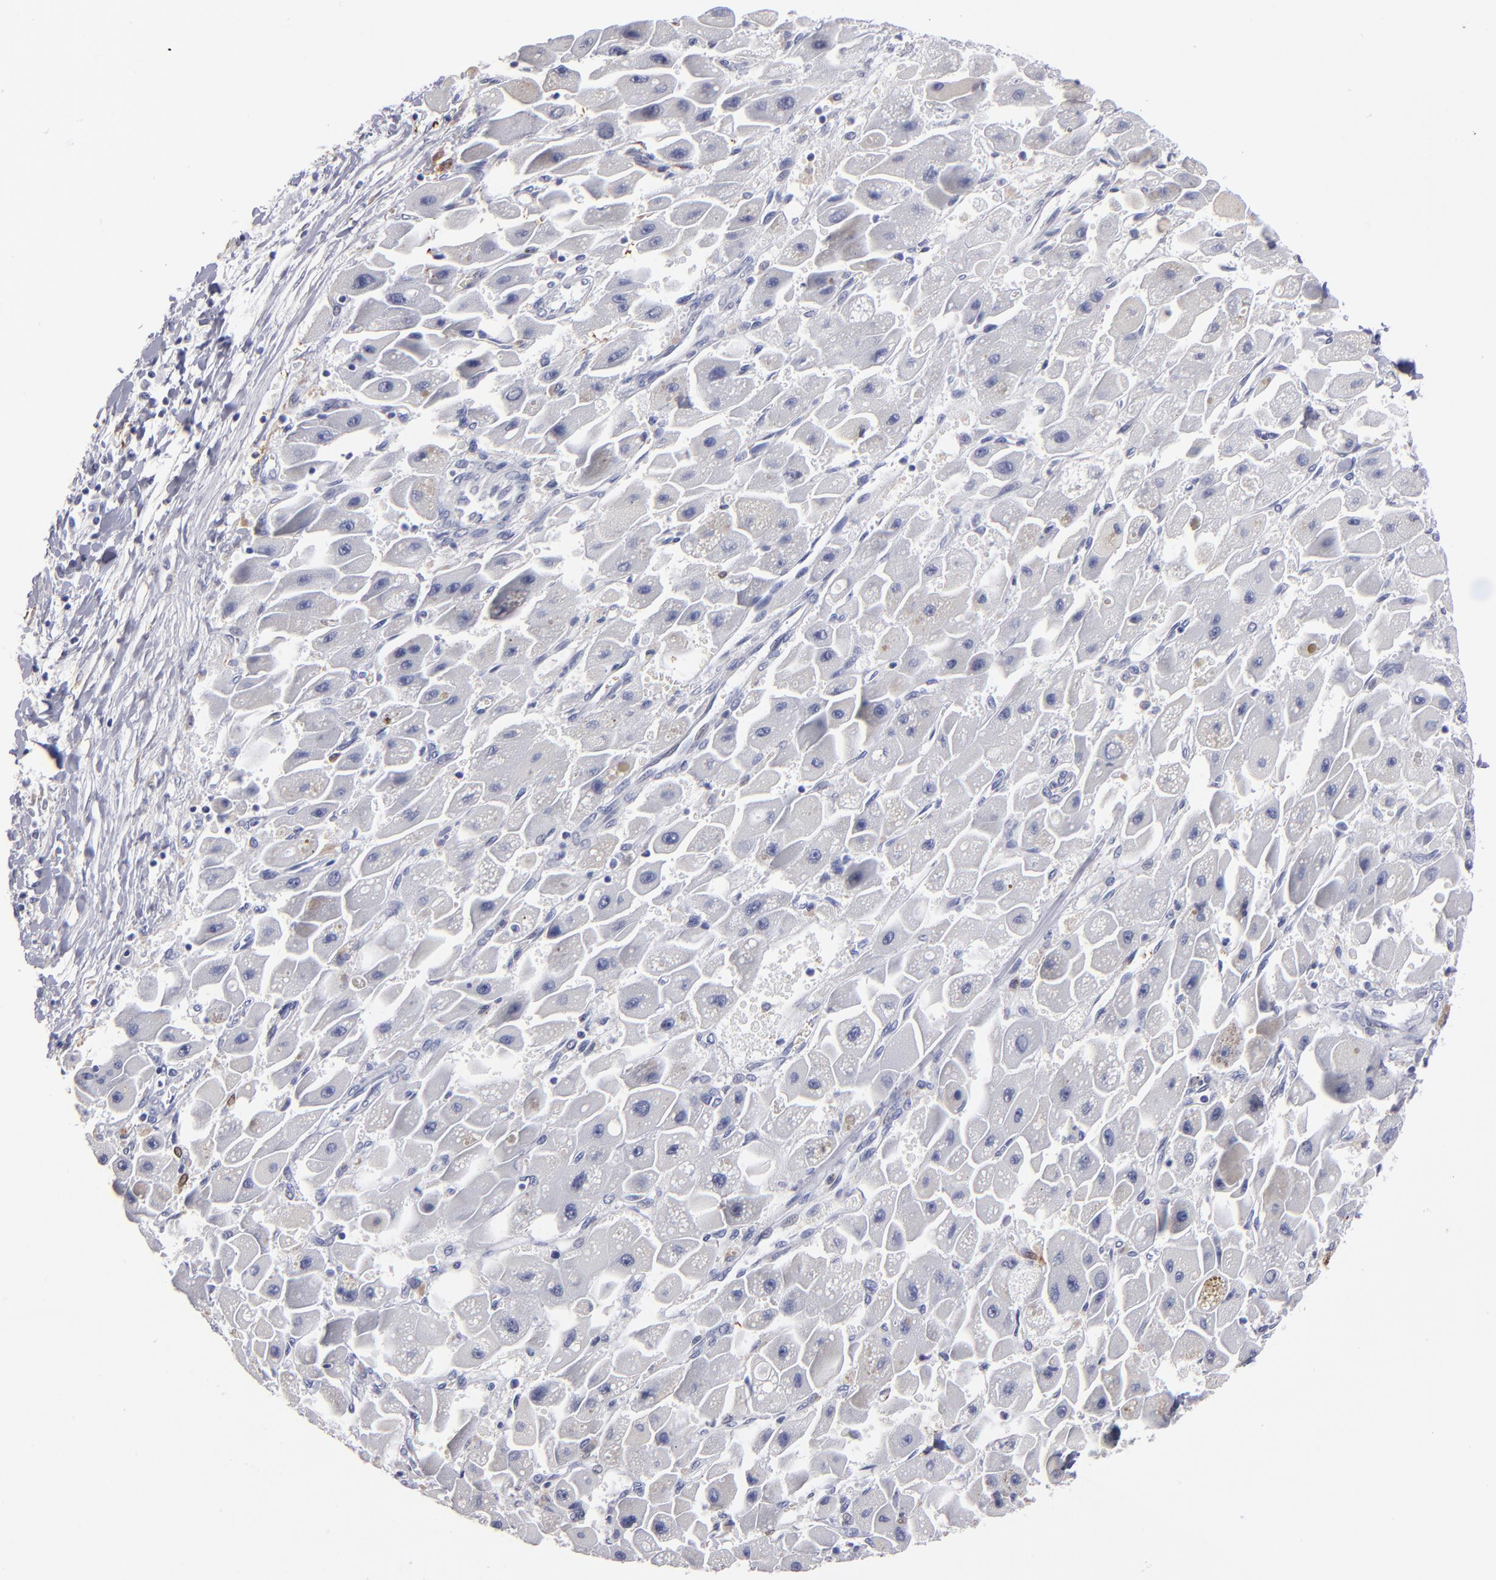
{"staining": {"intensity": "negative", "quantity": "none", "location": "none"}, "tissue": "liver cancer", "cell_type": "Tumor cells", "image_type": "cancer", "snomed": [{"axis": "morphology", "description": "Carcinoma, Hepatocellular, NOS"}, {"axis": "topography", "description": "Liver"}], "caption": "IHC histopathology image of neoplastic tissue: liver cancer (hepatocellular carcinoma) stained with DAB (3,3'-diaminobenzidine) displays no significant protein staining in tumor cells.", "gene": "FABP4", "patient": {"sex": "male", "age": 24}}